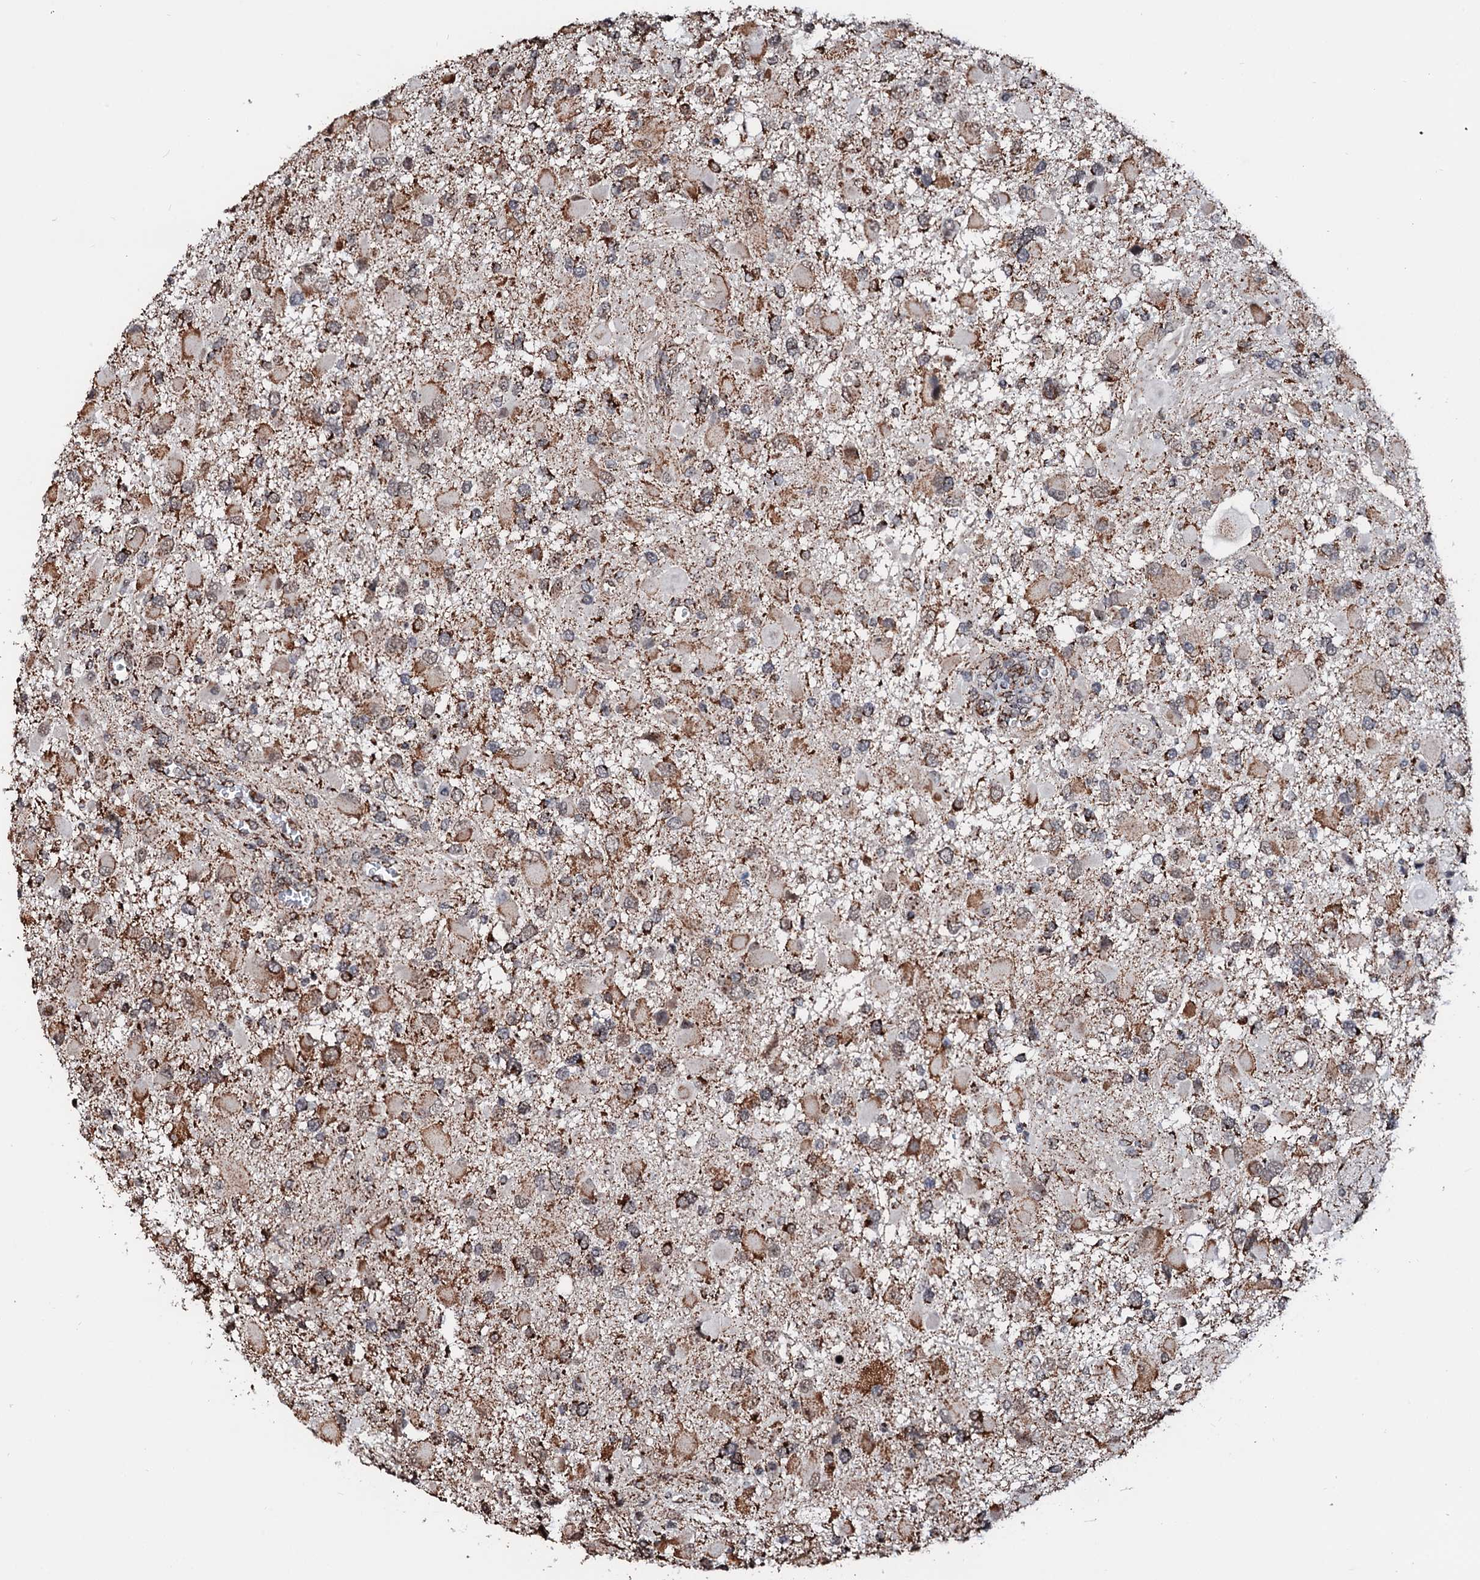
{"staining": {"intensity": "moderate", "quantity": ">75%", "location": "cytoplasmic/membranous"}, "tissue": "glioma", "cell_type": "Tumor cells", "image_type": "cancer", "snomed": [{"axis": "morphology", "description": "Glioma, malignant, High grade"}, {"axis": "topography", "description": "Brain"}], "caption": "About >75% of tumor cells in malignant glioma (high-grade) reveal moderate cytoplasmic/membranous protein positivity as visualized by brown immunohistochemical staining.", "gene": "SECISBP2L", "patient": {"sex": "male", "age": 53}}